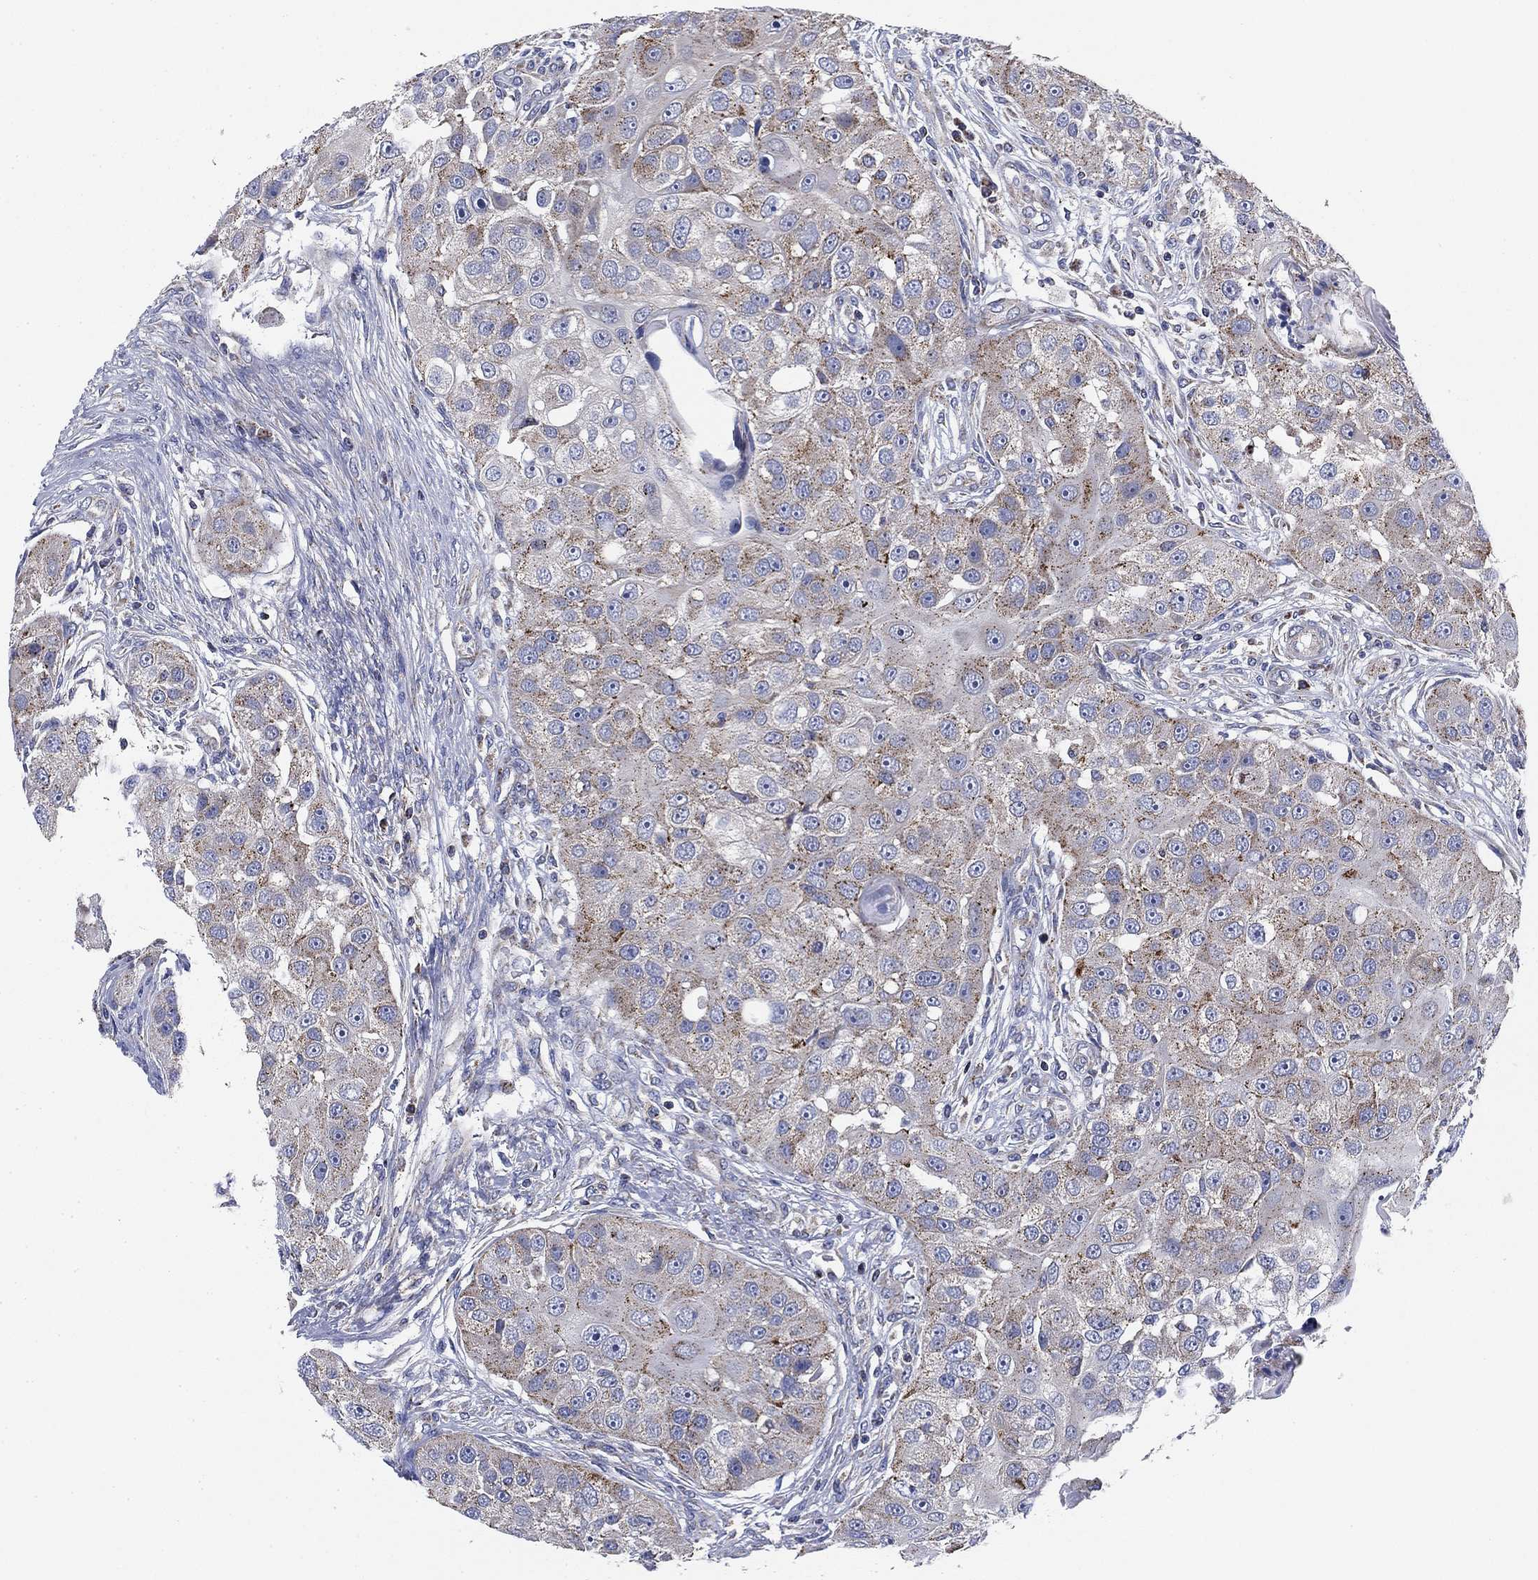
{"staining": {"intensity": "moderate", "quantity": "<25%", "location": "cytoplasmic/membranous"}, "tissue": "head and neck cancer", "cell_type": "Tumor cells", "image_type": "cancer", "snomed": [{"axis": "morphology", "description": "Normal tissue, NOS"}, {"axis": "morphology", "description": "Squamous cell carcinoma, NOS"}, {"axis": "topography", "description": "Skeletal muscle"}, {"axis": "topography", "description": "Head-Neck"}], "caption": "Immunohistochemical staining of head and neck cancer displays moderate cytoplasmic/membranous protein expression in approximately <25% of tumor cells.", "gene": "NACAD", "patient": {"sex": "male", "age": 51}}